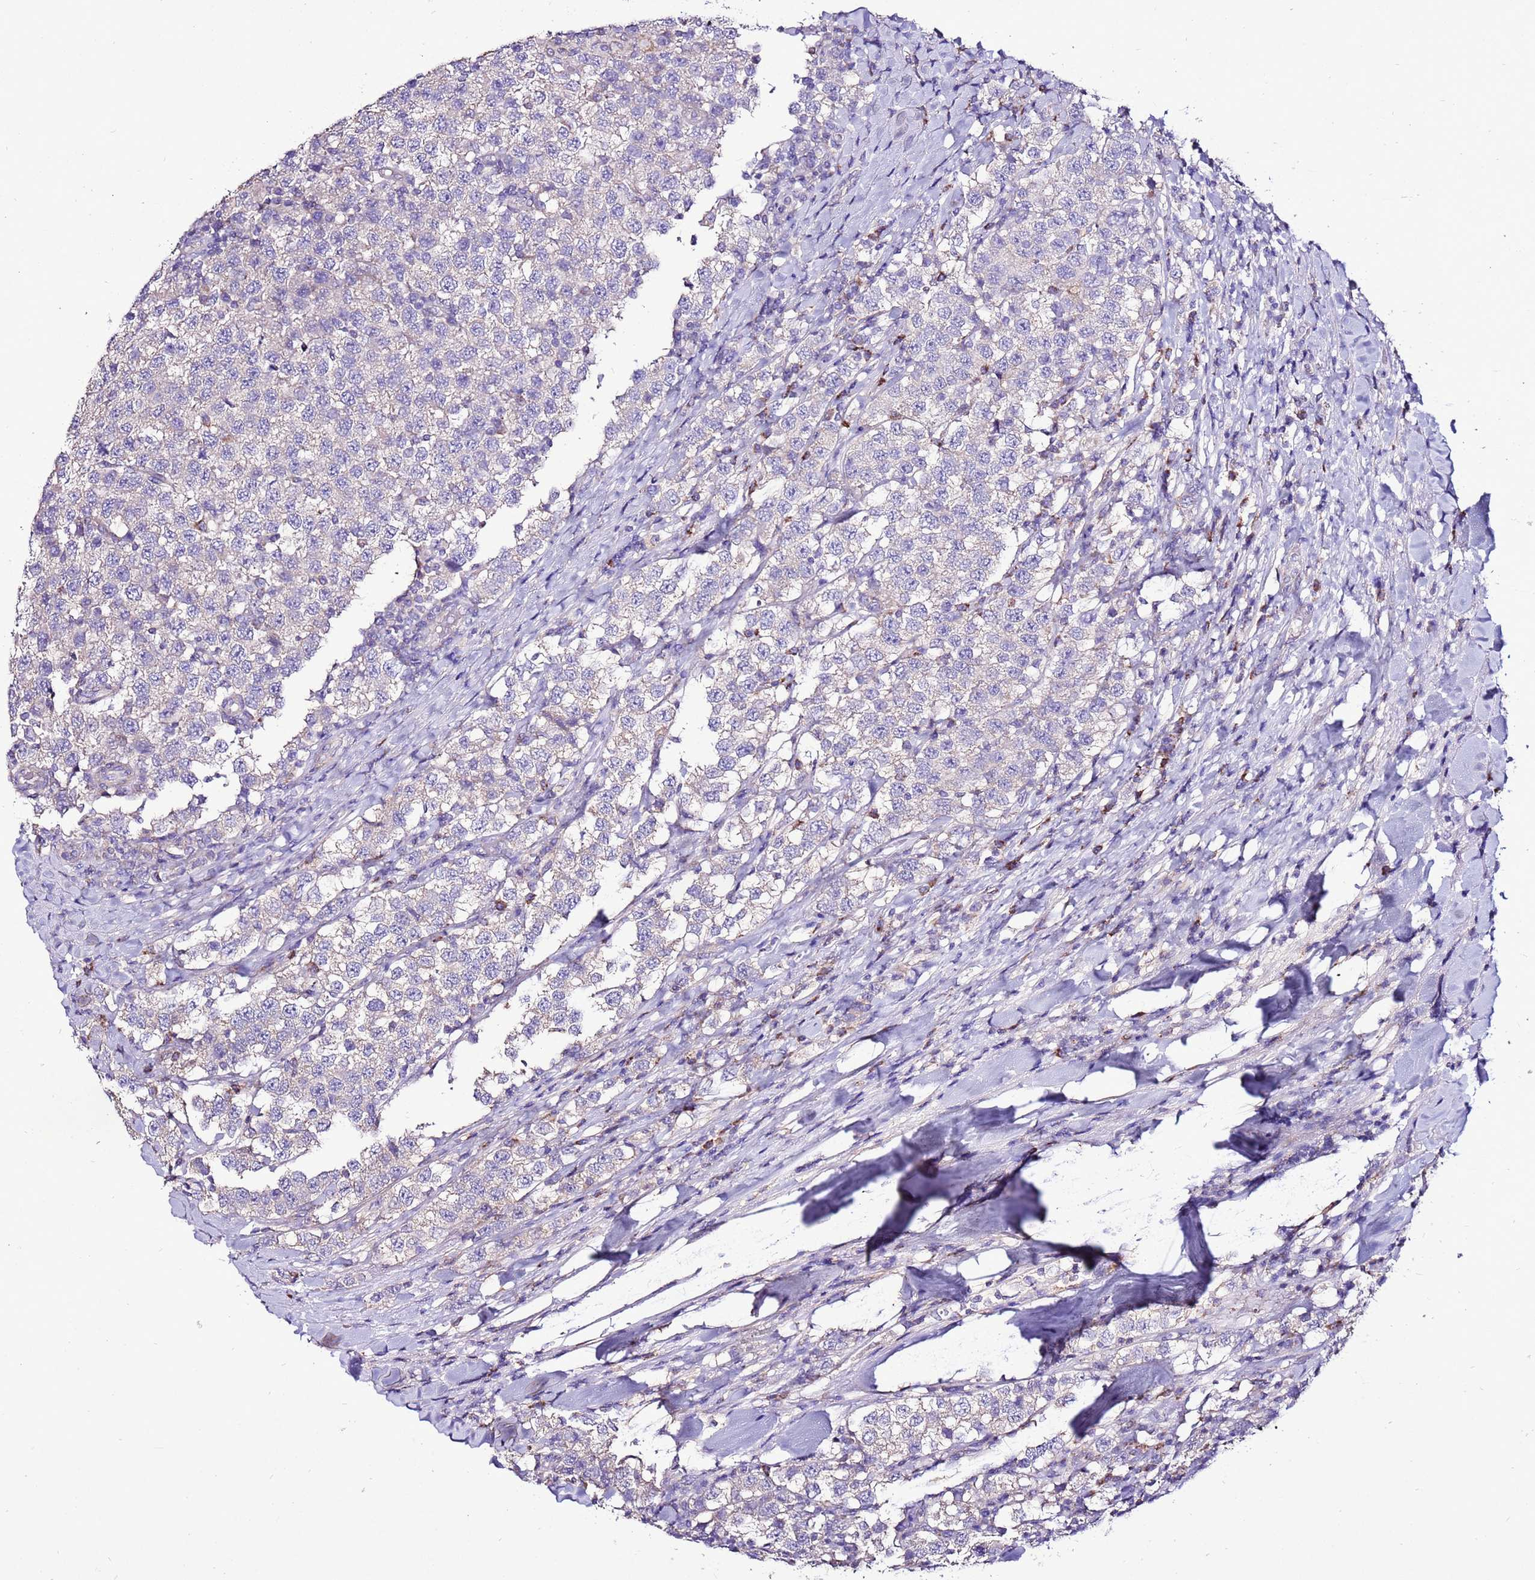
{"staining": {"intensity": "negative", "quantity": "none", "location": "none"}, "tissue": "testis cancer", "cell_type": "Tumor cells", "image_type": "cancer", "snomed": [{"axis": "morphology", "description": "Seminoma, NOS"}, {"axis": "topography", "description": "Testis"}], "caption": "Testis cancer stained for a protein using IHC reveals no staining tumor cells.", "gene": "TMEM106C", "patient": {"sex": "male", "age": 34}}